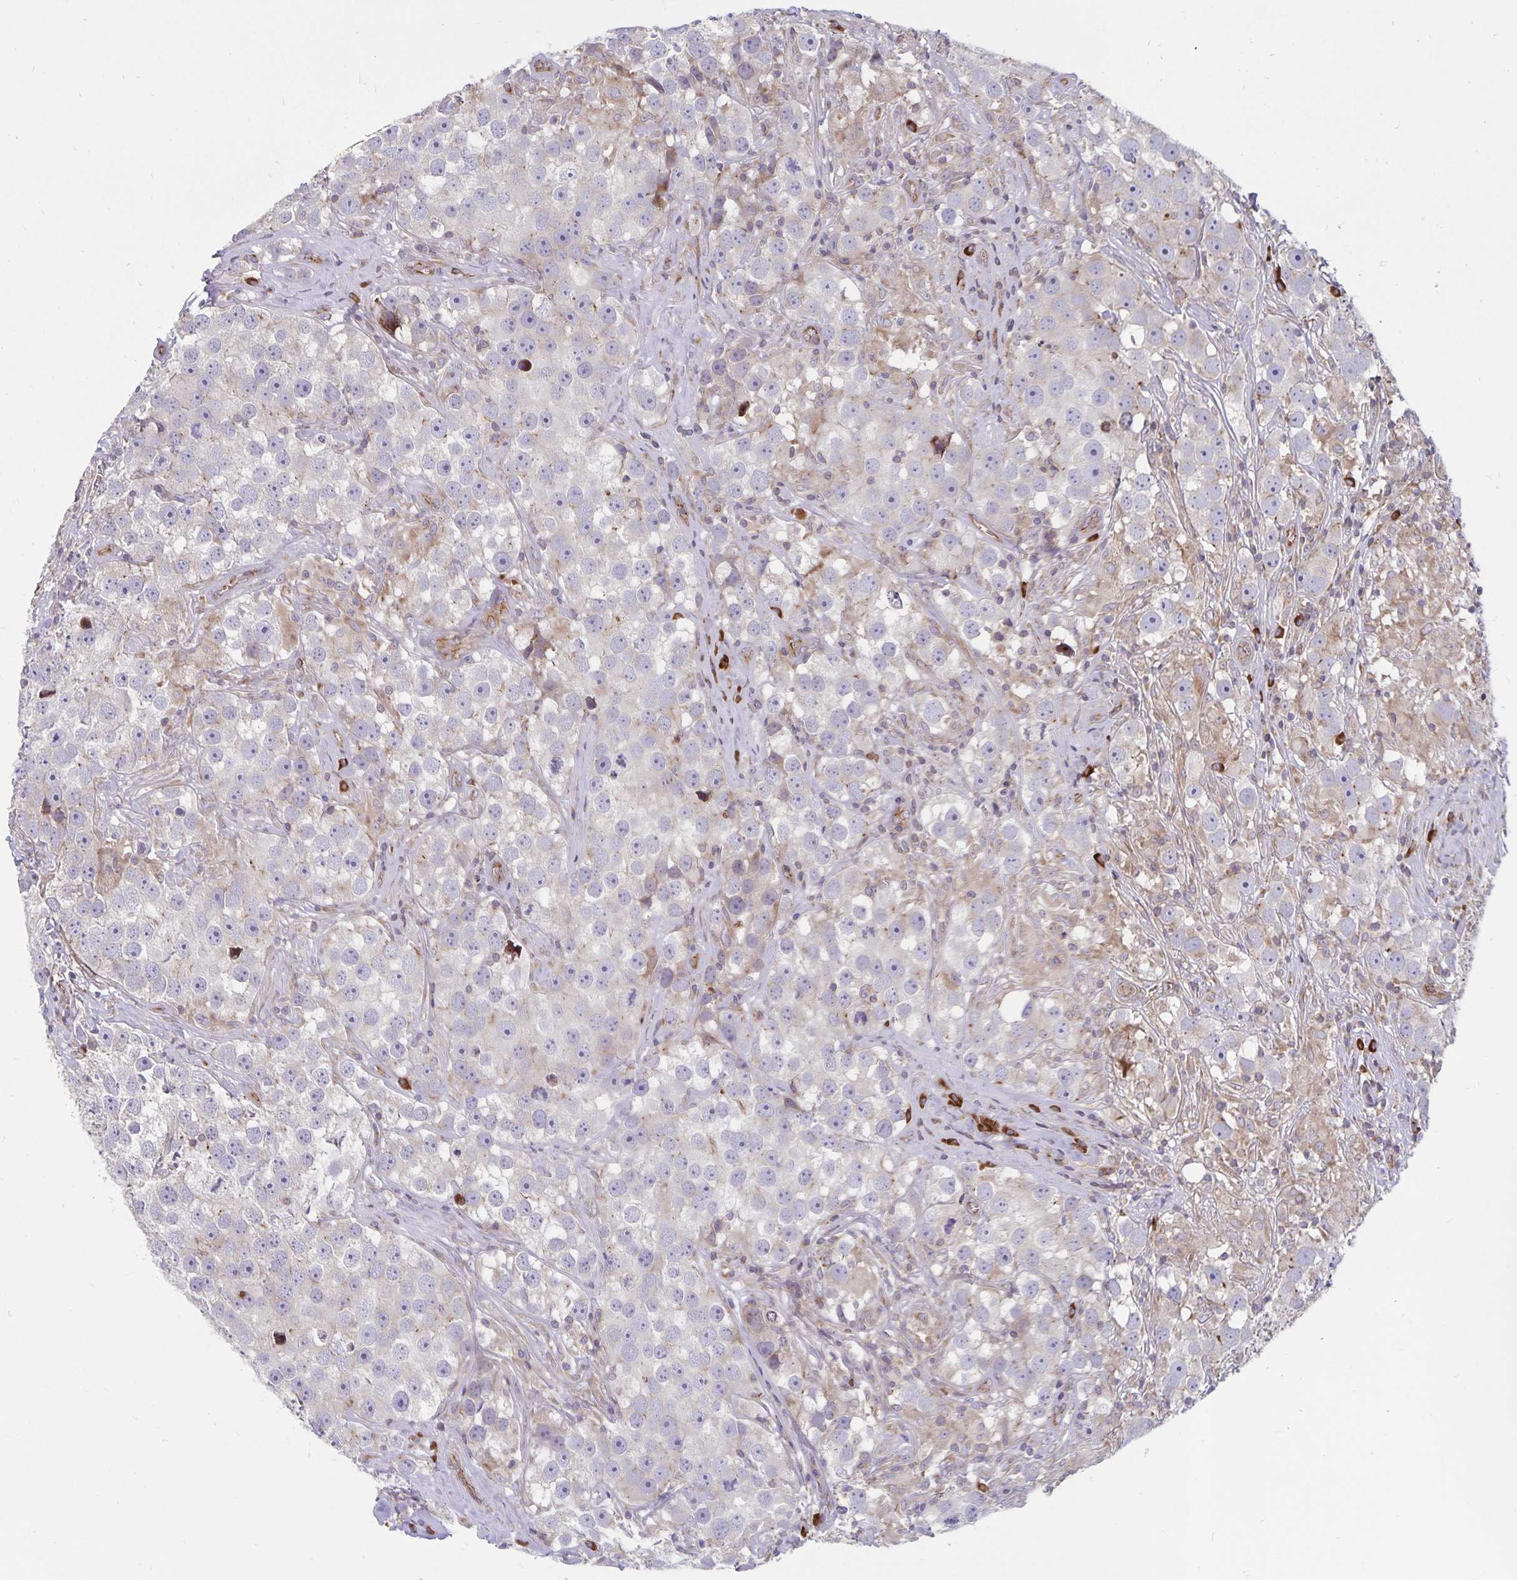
{"staining": {"intensity": "negative", "quantity": "none", "location": "none"}, "tissue": "testis cancer", "cell_type": "Tumor cells", "image_type": "cancer", "snomed": [{"axis": "morphology", "description": "Seminoma, NOS"}, {"axis": "topography", "description": "Testis"}], "caption": "Histopathology image shows no protein staining in tumor cells of seminoma (testis) tissue.", "gene": "SEC62", "patient": {"sex": "male", "age": 49}}